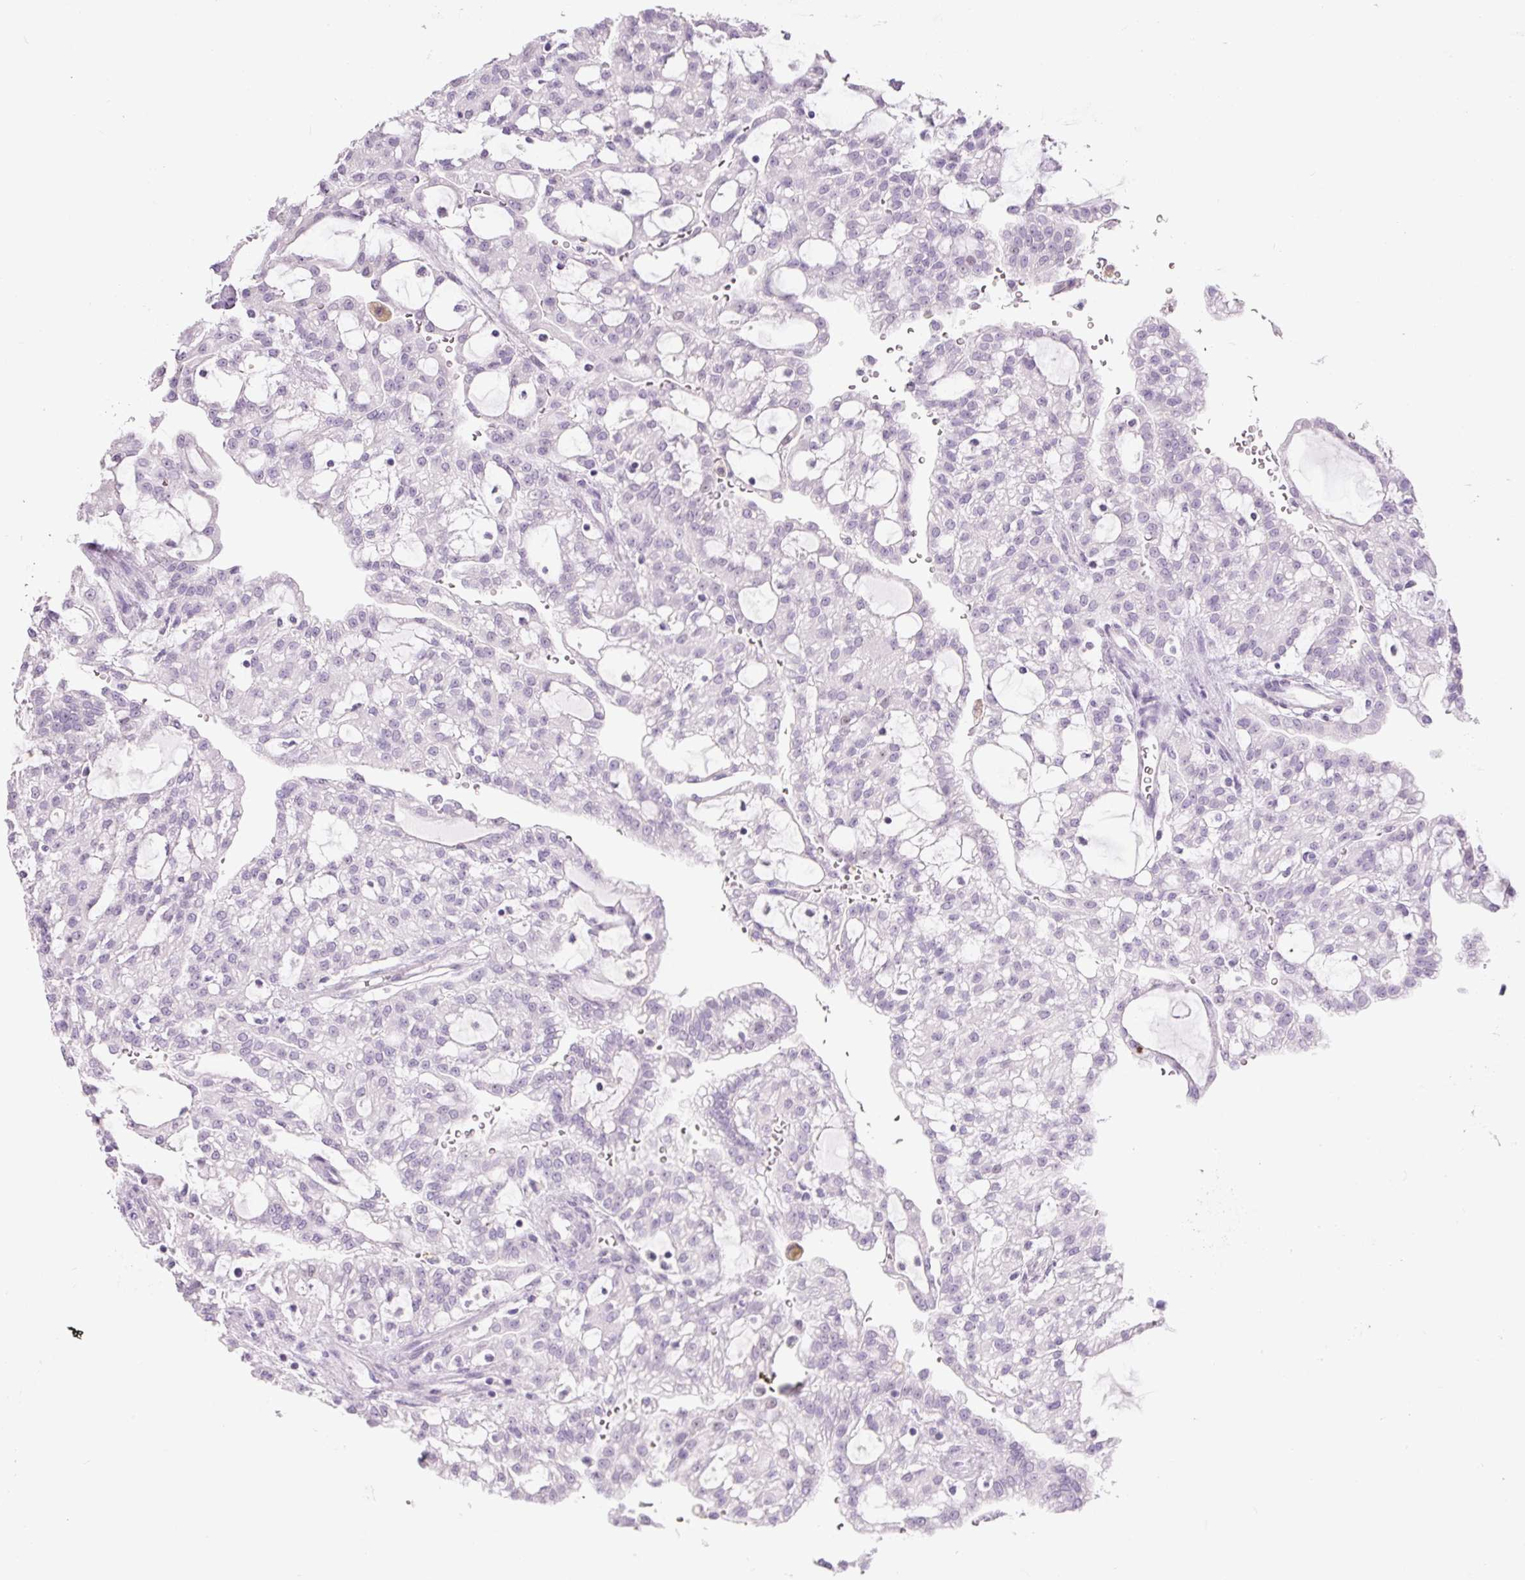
{"staining": {"intensity": "negative", "quantity": "none", "location": "none"}, "tissue": "renal cancer", "cell_type": "Tumor cells", "image_type": "cancer", "snomed": [{"axis": "morphology", "description": "Adenocarcinoma, NOS"}, {"axis": "topography", "description": "Kidney"}], "caption": "Immunohistochemical staining of human renal cancer (adenocarcinoma) displays no significant staining in tumor cells. (Immunohistochemistry, brightfield microscopy, high magnification).", "gene": "SIX1", "patient": {"sex": "male", "age": 63}}